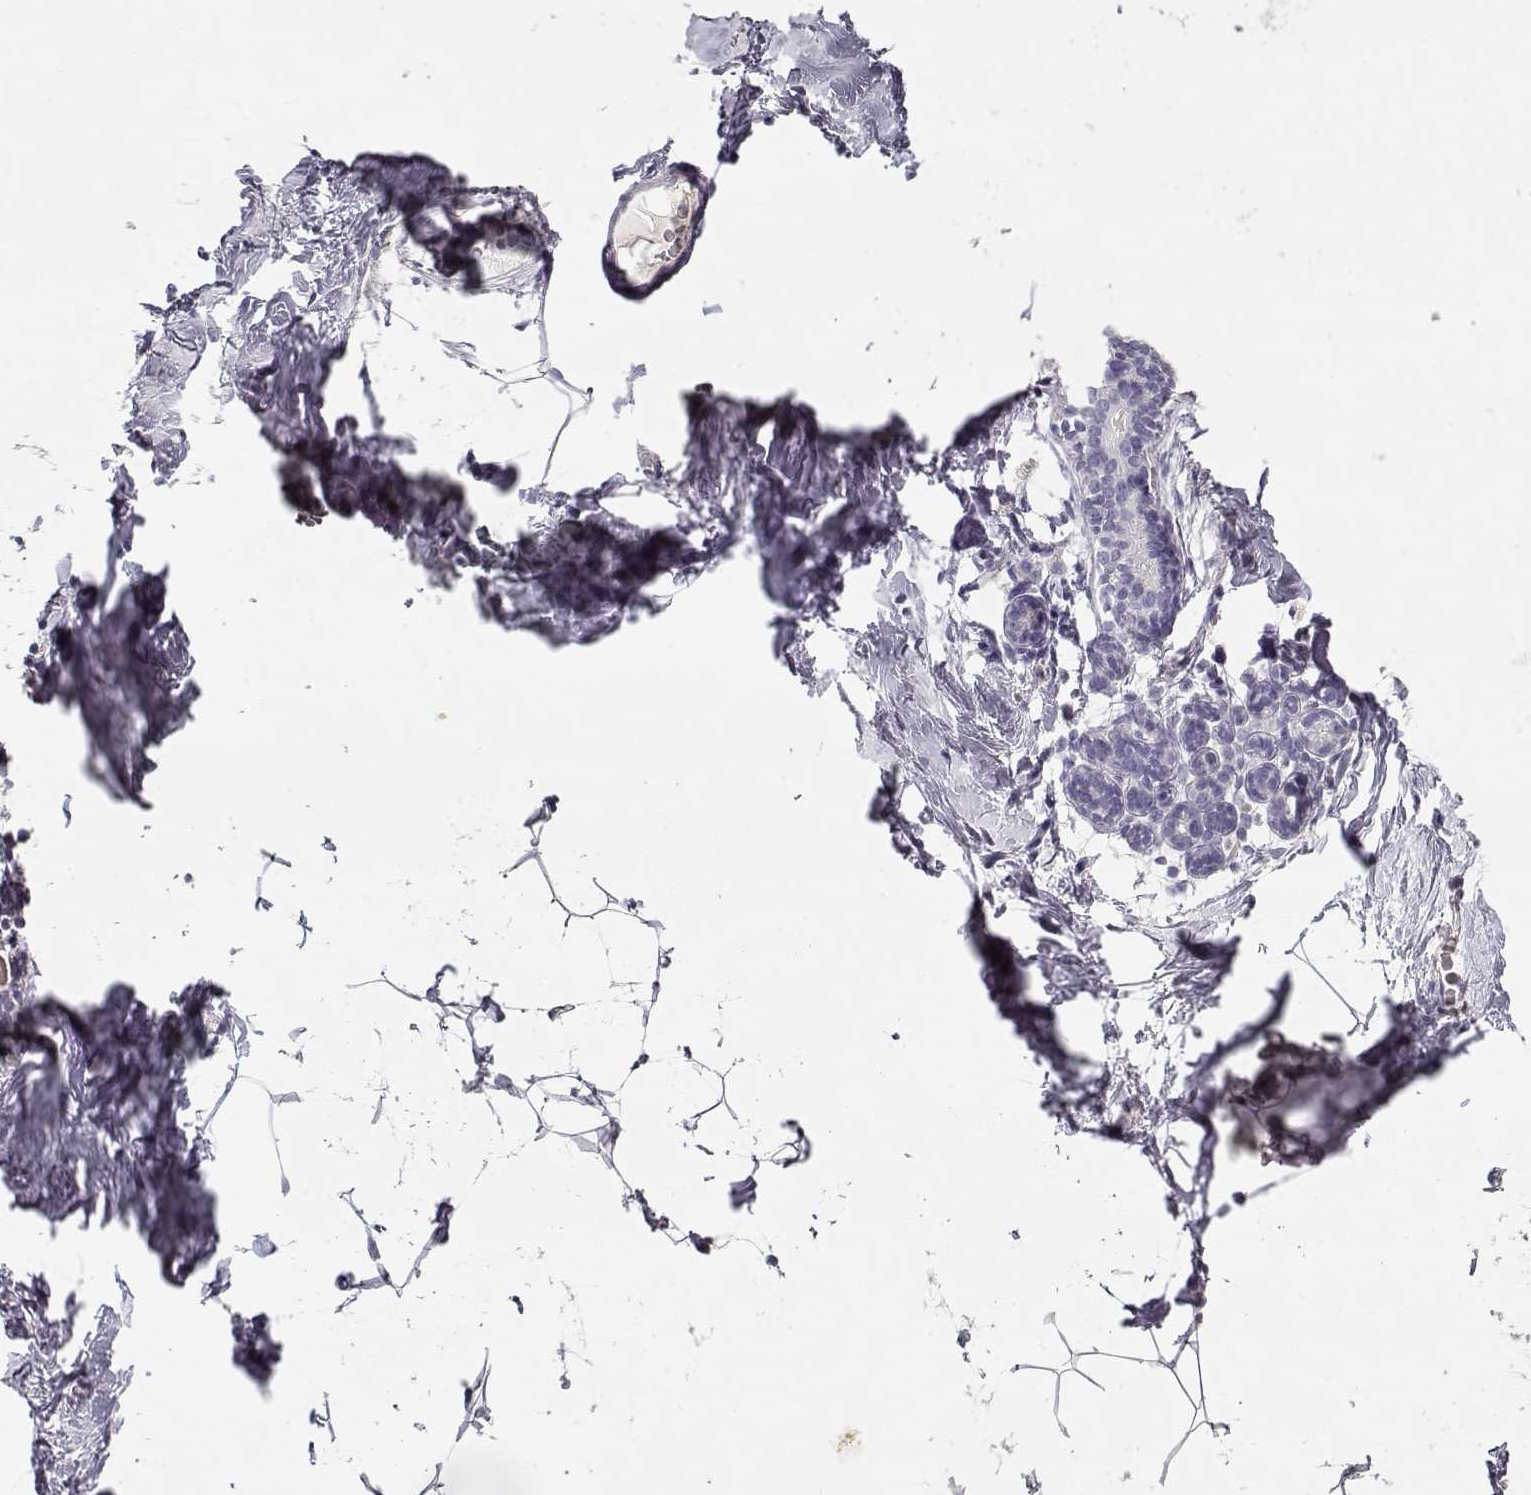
{"staining": {"intensity": "negative", "quantity": "none", "location": "none"}, "tissue": "breast", "cell_type": "Adipocytes", "image_type": "normal", "snomed": [{"axis": "morphology", "description": "Normal tissue, NOS"}, {"axis": "topography", "description": "Breast"}], "caption": "Protein analysis of benign breast displays no significant positivity in adipocytes. Nuclei are stained in blue.", "gene": "TPH2", "patient": {"sex": "female", "age": 32}}